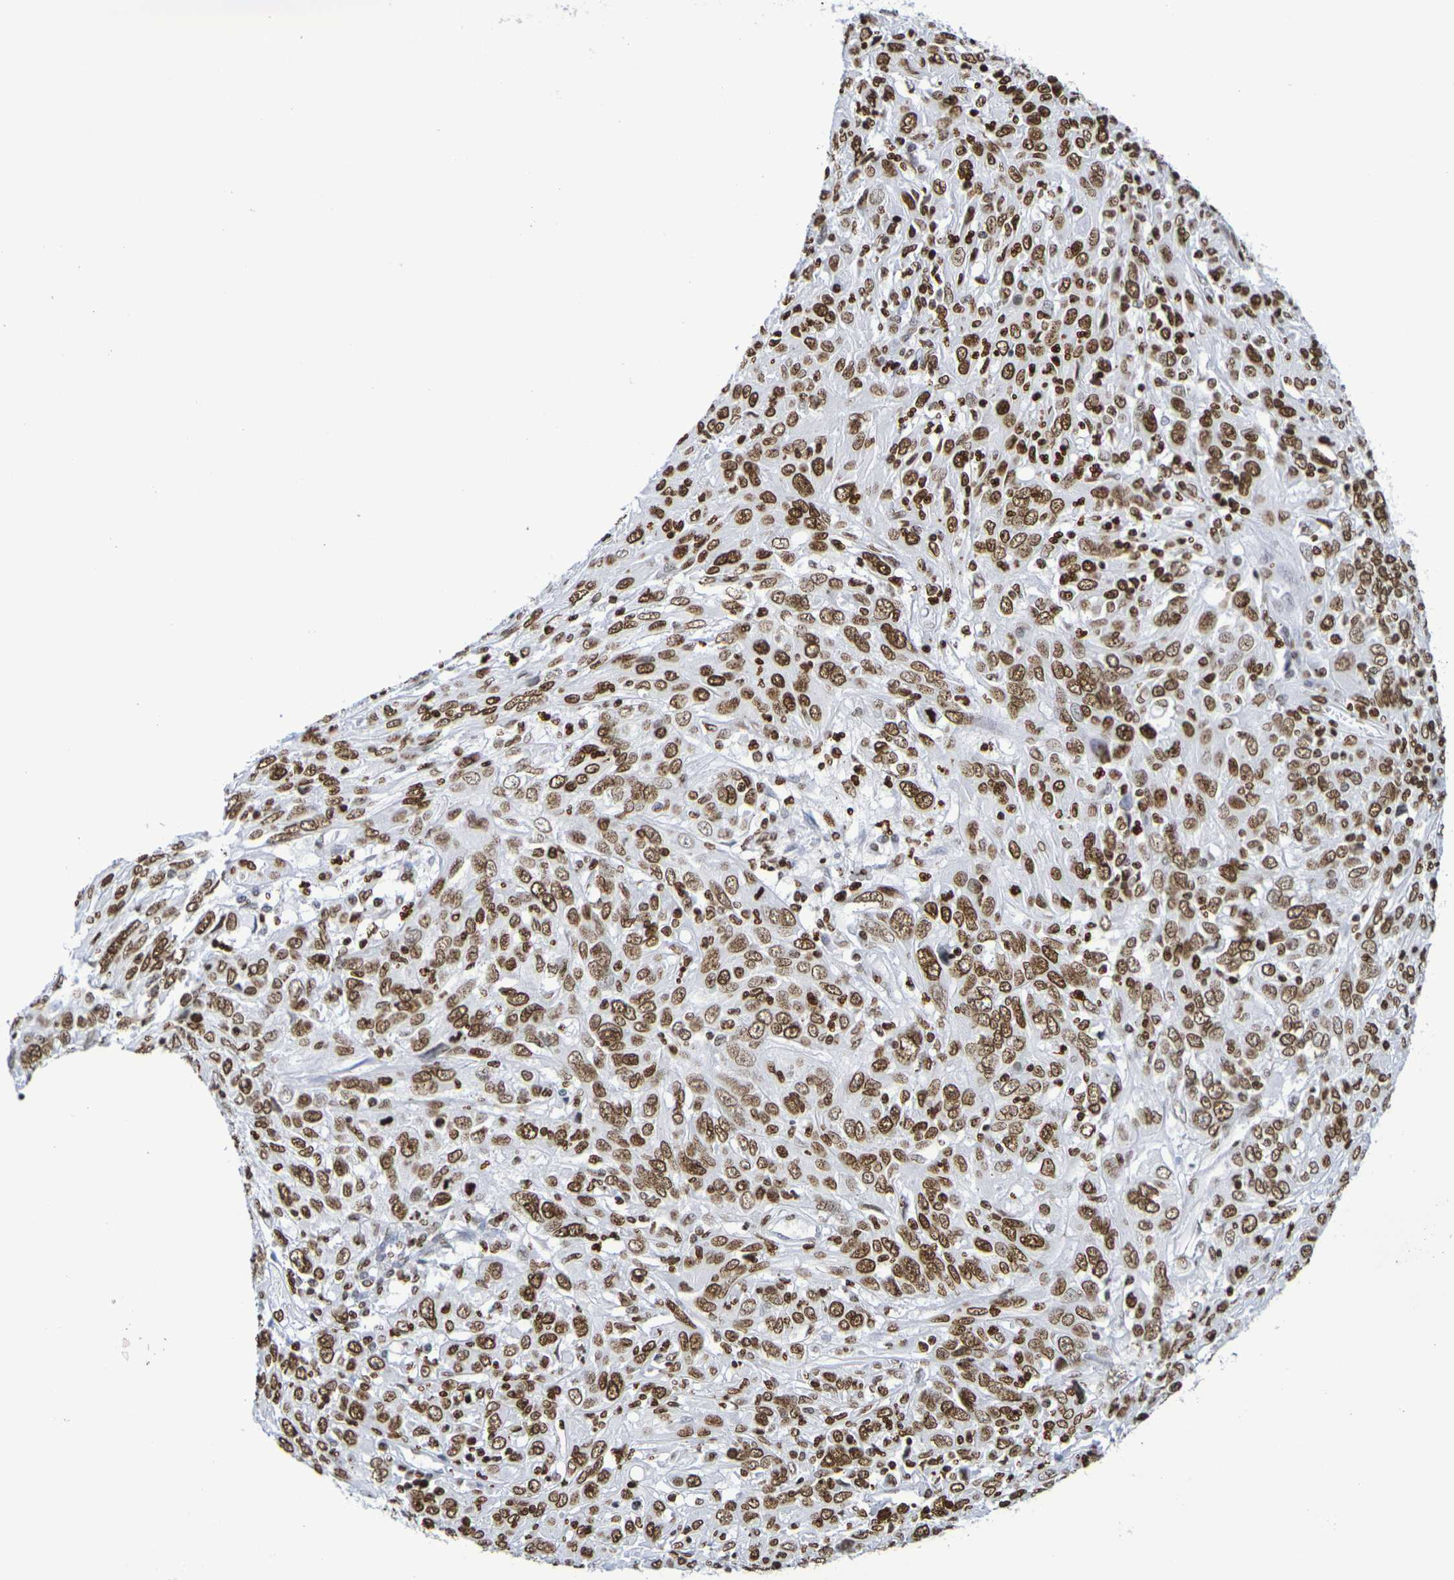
{"staining": {"intensity": "moderate", "quantity": ">75%", "location": "nuclear"}, "tissue": "cervical cancer", "cell_type": "Tumor cells", "image_type": "cancer", "snomed": [{"axis": "morphology", "description": "Squamous cell carcinoma, NOS"}, {"axis": "topography", "description": "Cervix"}], "caption": "Immunohistochemical staining of human cervical squamous cell carcinoma demonstrates moderate nuclear protein staining in about >75% of tumor cells.", "gene": "H1-5", "patient": {"sex": "female", "age": 46}}